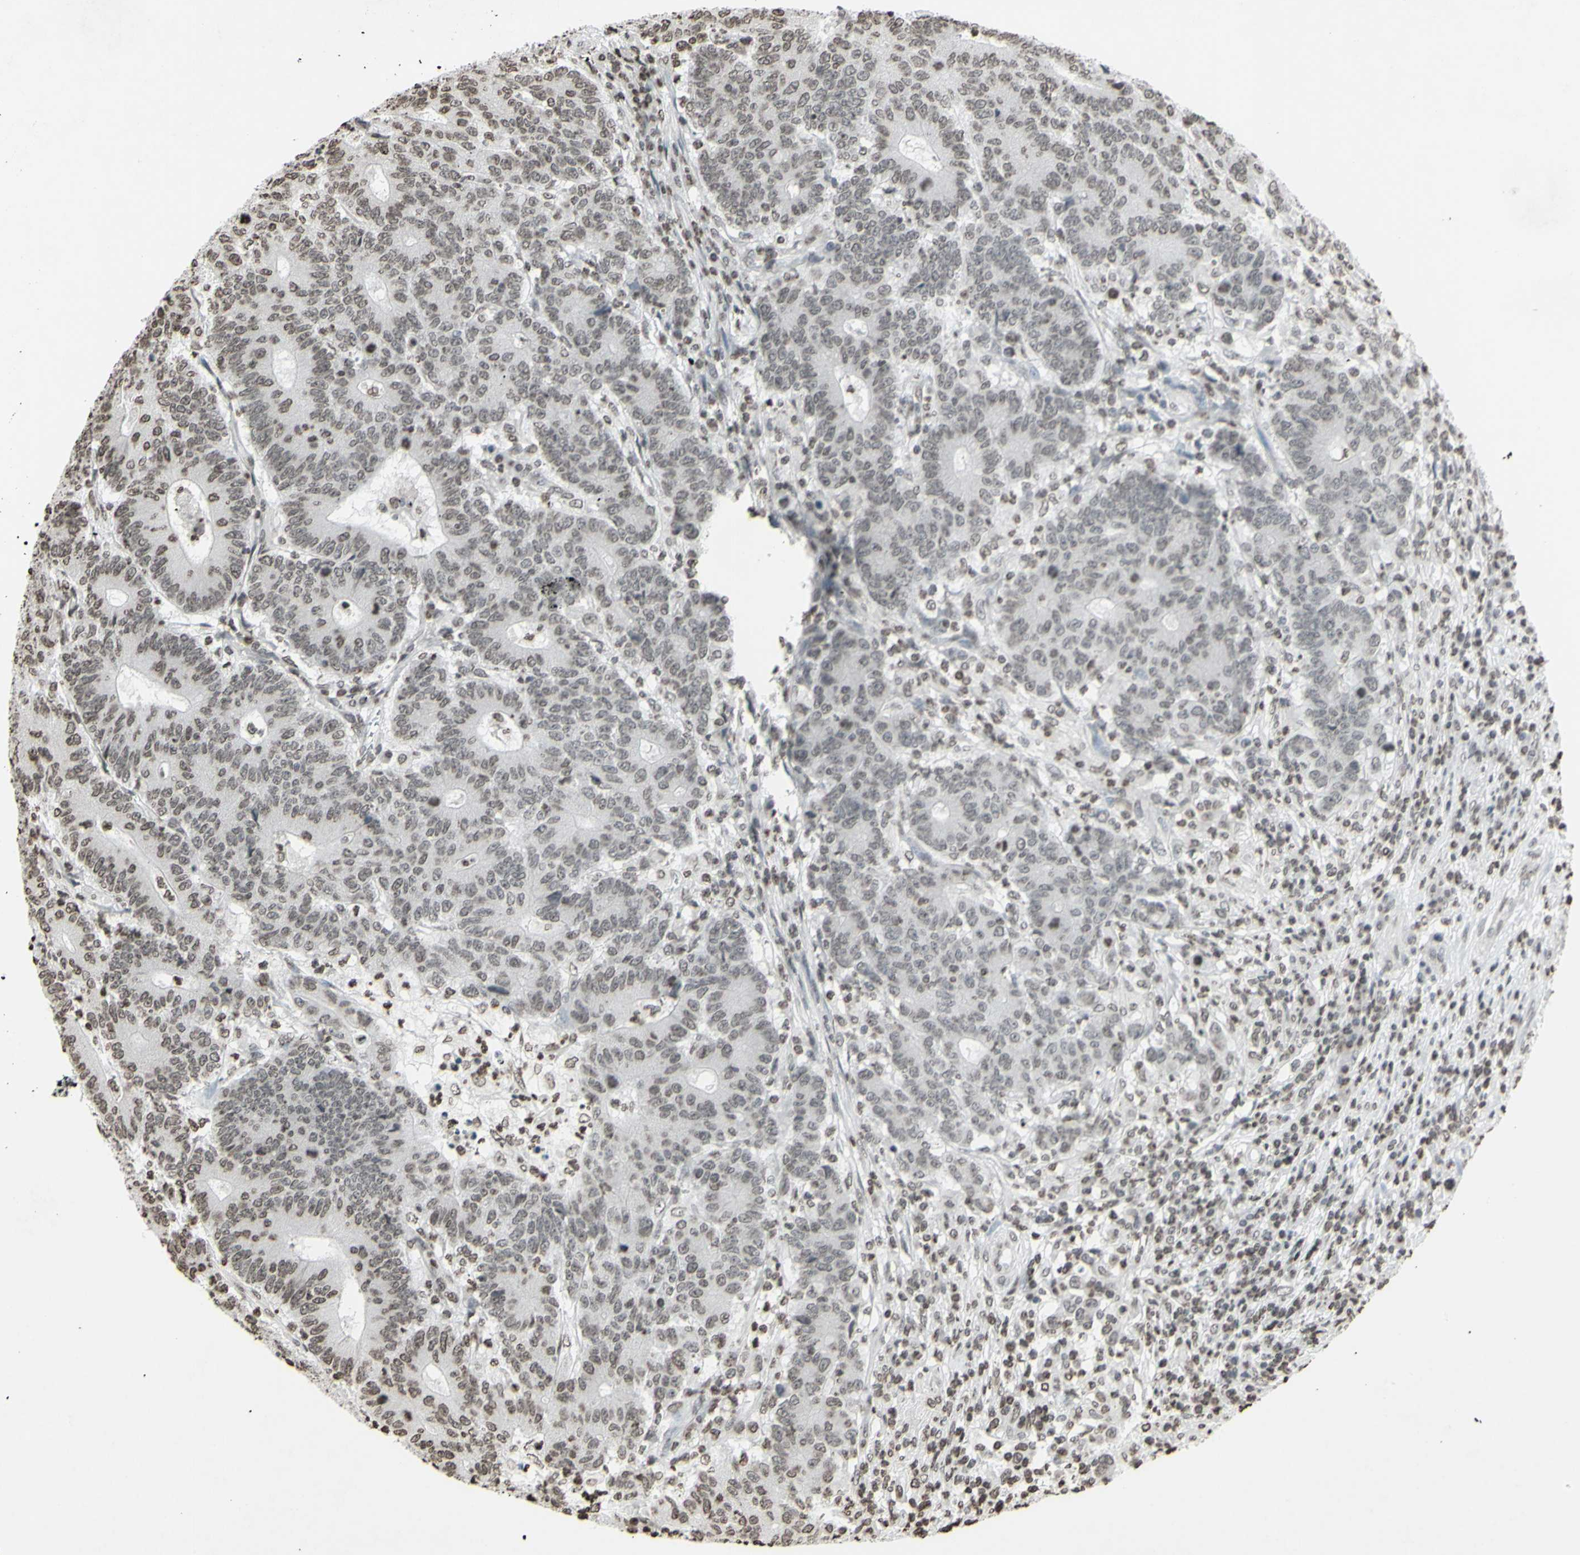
{"staining": {"intensity": "negative", "quantity": "none", "location": "none"}, "tissue": "colorectal cancer", "cell_type": "Tumor cells", "image_type": "cancer", "snomed": [{"axis": "morphology", "description": "Normal tissue, NOS"}, {"axis": "morphology", "description": "Adenocarcinoma, NOS"}, {"axis": "topography", "description": "Colon"}], "caption": "A histopathology image of human colorectal cancer (adenocarcinoma) is negative for staining in tumor cells.", "gene": "CD79B", "patient": {"sex": "female", "age": 75}}